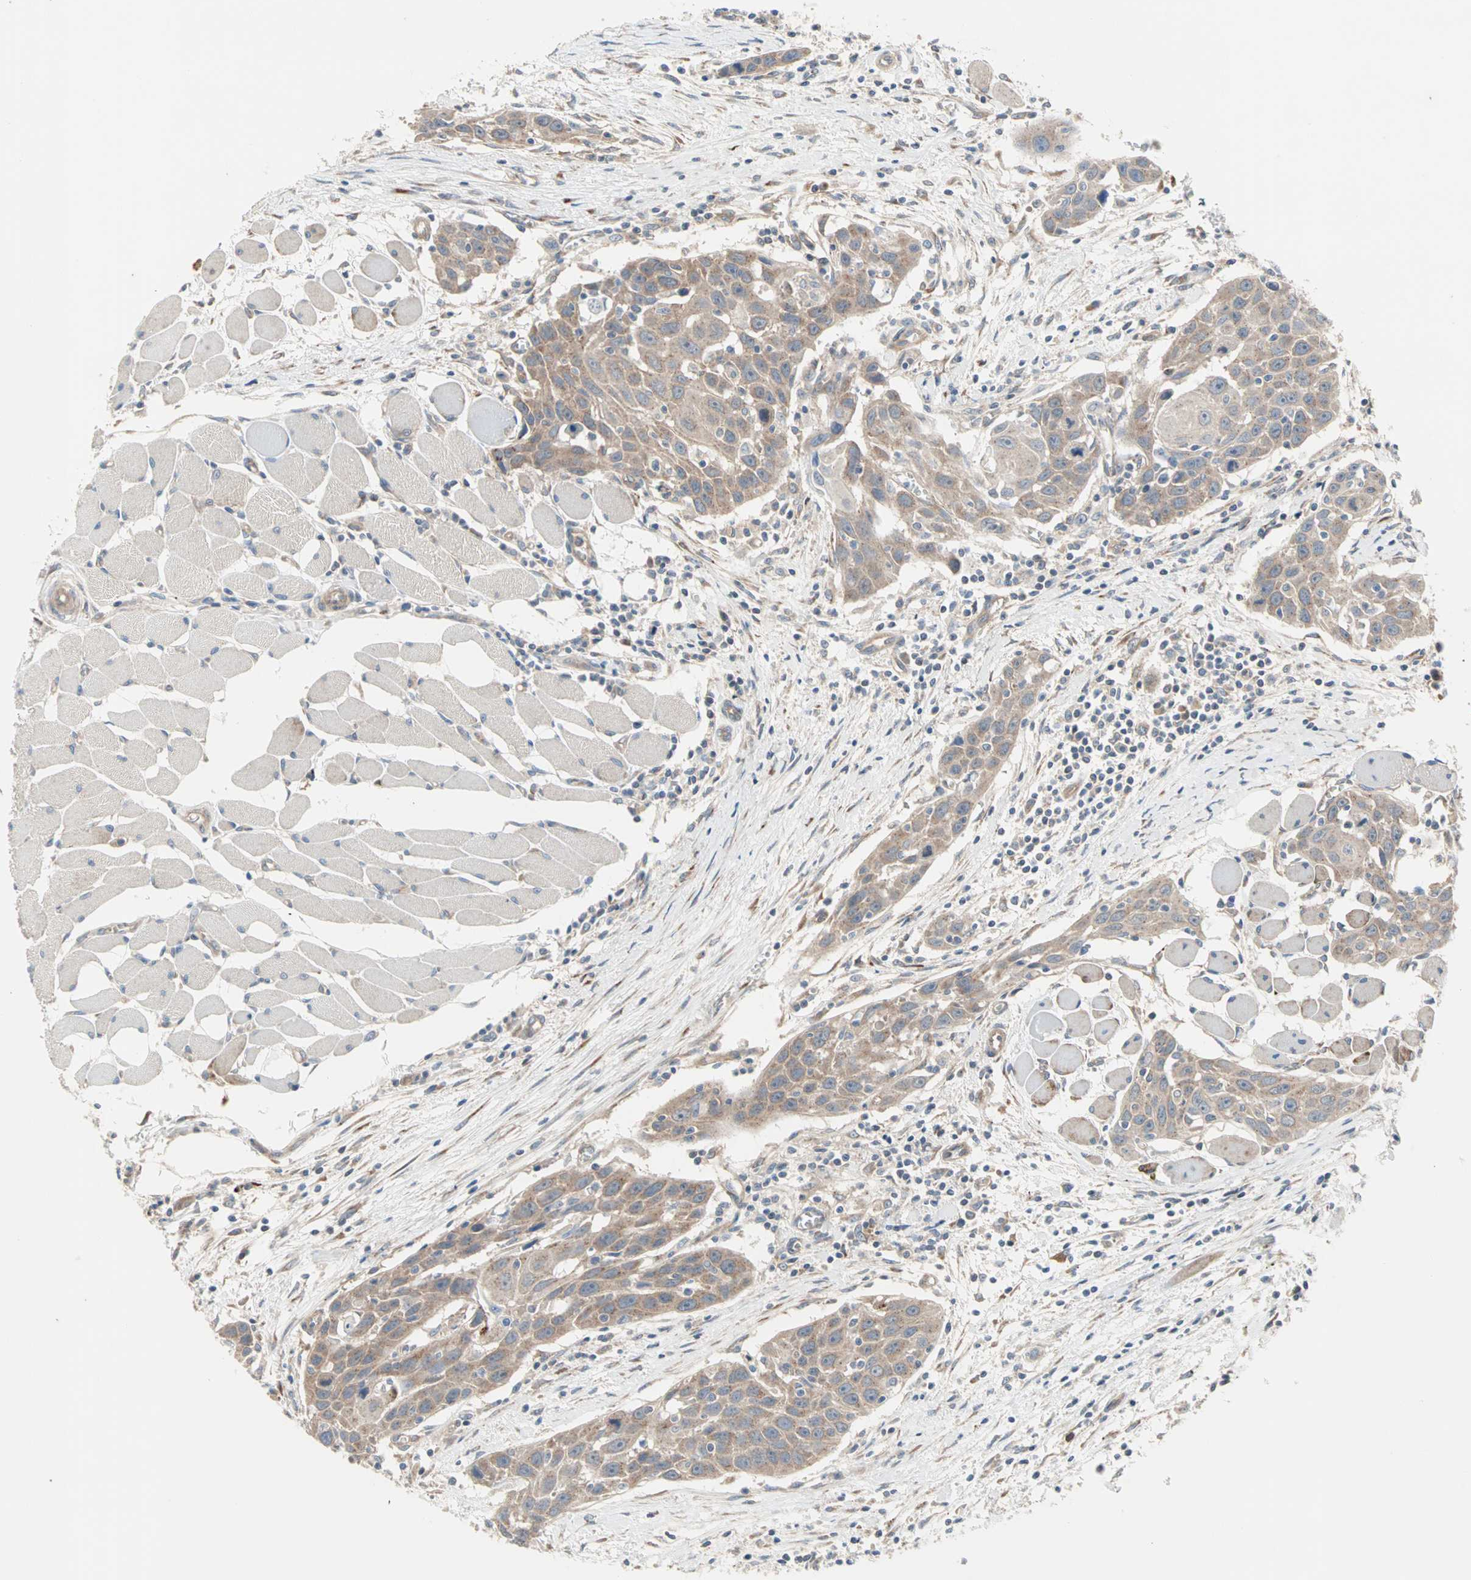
{"staining": {"intensity": "weak", "quantity": ">75%", "location": "cytoplasmic/membranous"}, "tissue": "head and neck cancer", "cell_type": "Tumor cells", "image_type": "cancer", "snomed": [{"axis": "morphology", "description": "Squamous cell carcinoma, NOS"}, {"axis": "topography", "description": "Oral tissue"}, {"axis": "topography", "description": "Head-Neck"}], "caption": "Immunohistochemistry histopathology image of head and neck cancer (squamous cell carcinoma) stained for a protein (brown), which reveals low levels of weak cytoplasmic/membranous expression in approximately >75% of tumor cells.", "gene": "PDE8A", "patient": {"sex": "female", "age": 50}}